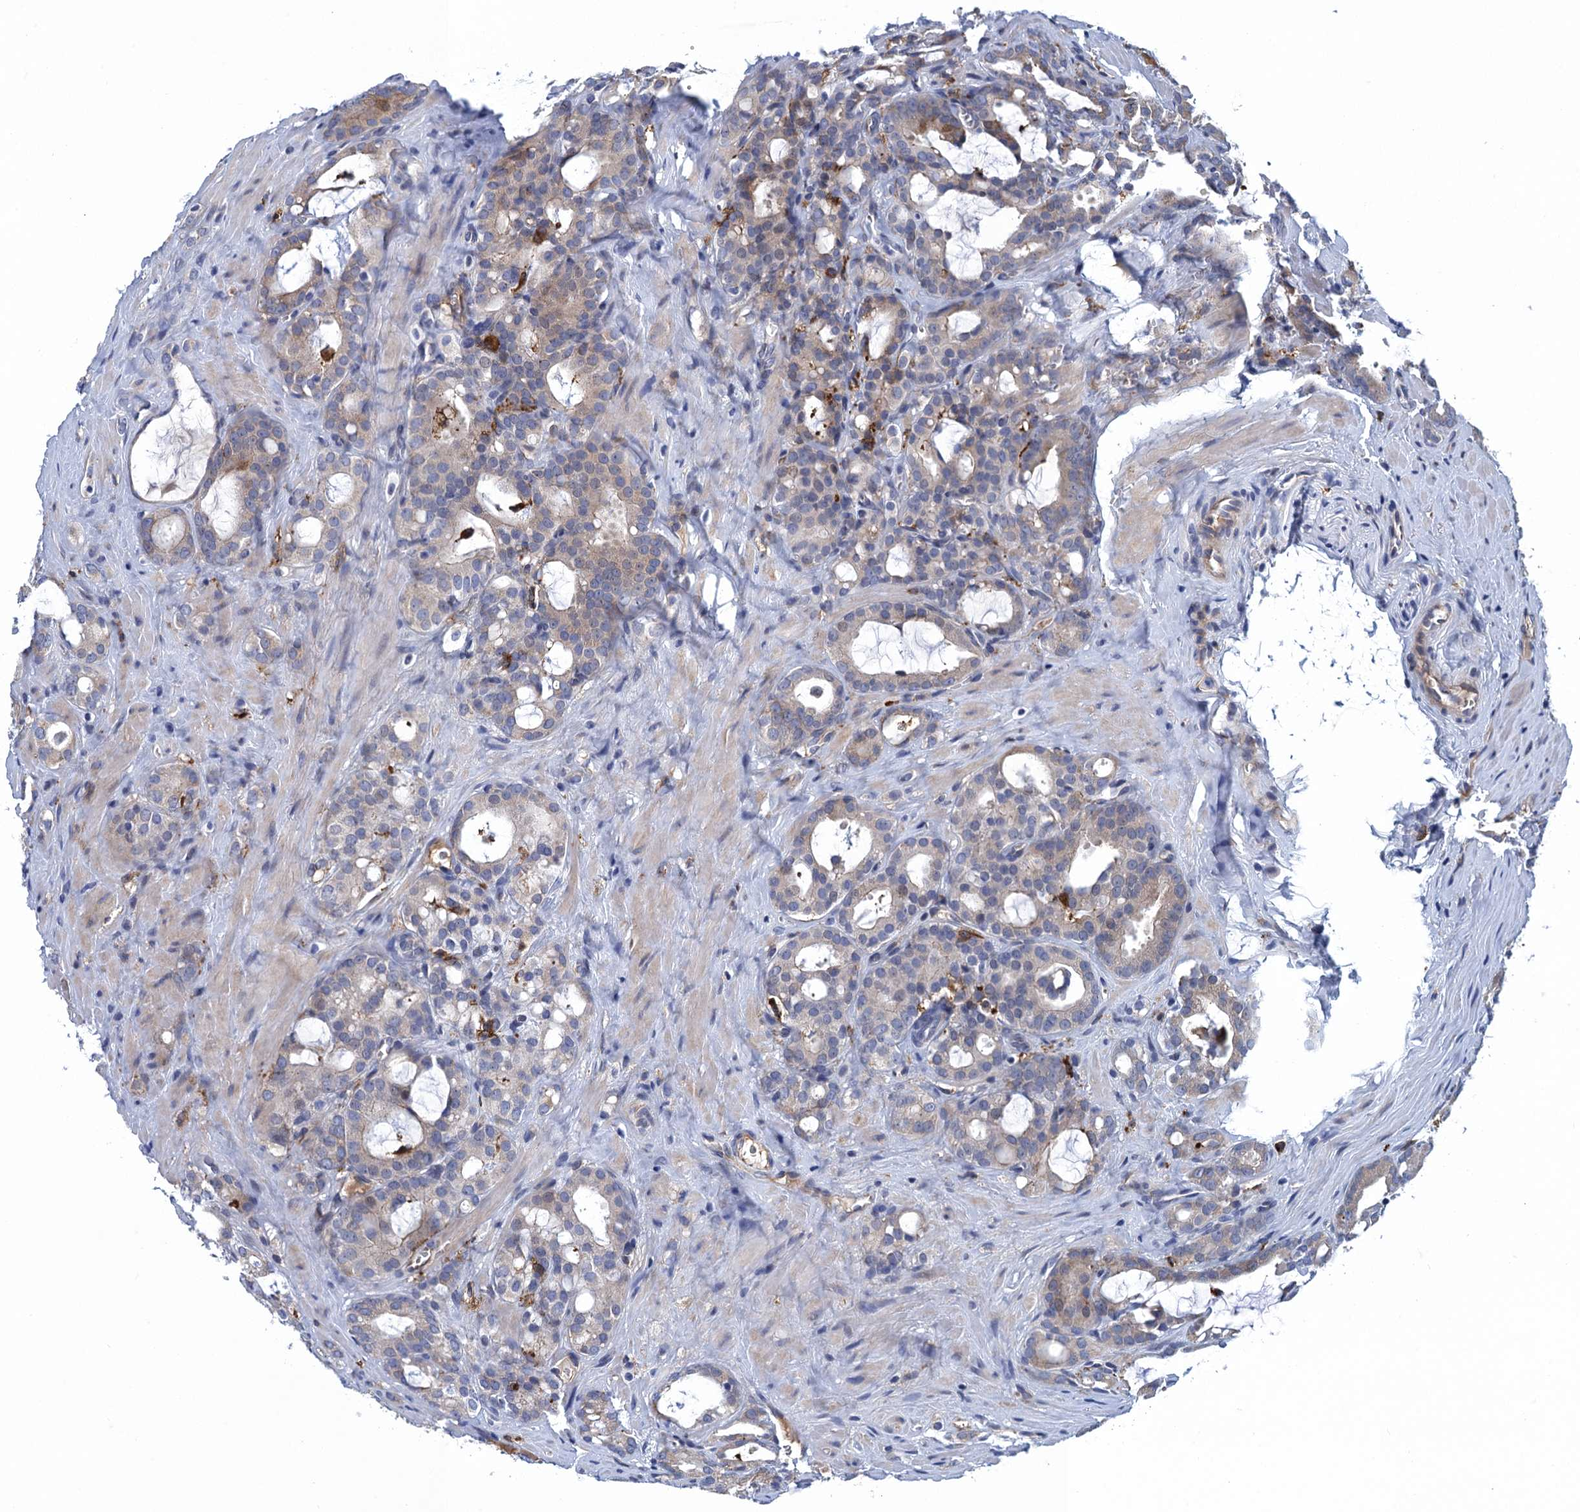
{"staining": {"intensity": "weak", "quantity": "25%-75%", "location": "cytoplasmic/membranous"}, "tissue": "prostate cancer", "cell_type": "Tumor cells", "image_type": "cancer", "snomed": [{"axis": "morphology", "description": "Adenocarcinoma, High grade"}, {"axis": "topography", "description": "Prostate"}], "caption": "Brown immunohistochemical staining in adenocarcinoma (high-grade) (prostate) shows weak cytoplasmic/membranous staining in about 25%-75% of tumor cells.", "gene": "DNHD1", "patient": {"sex": "male", "age": 72}}